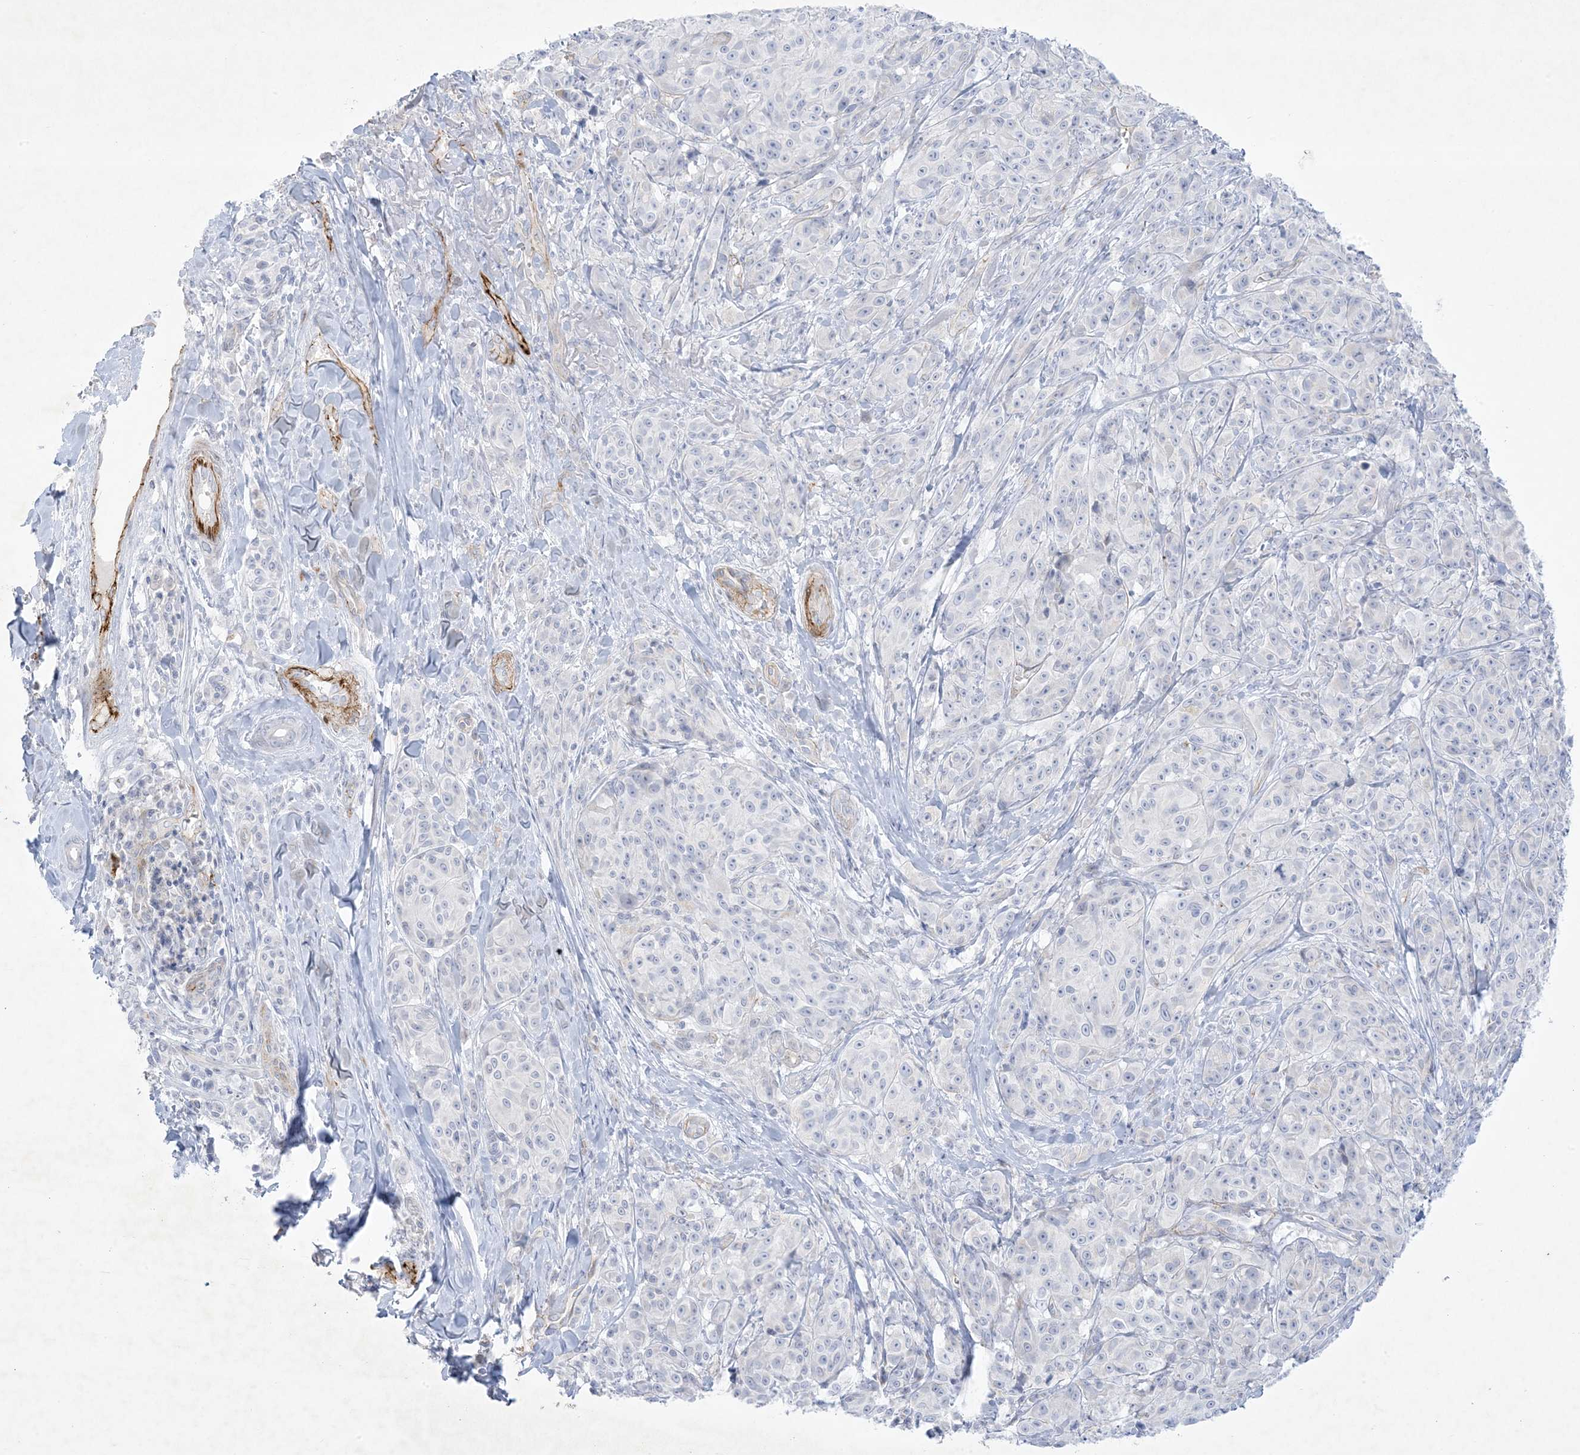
{"staining": {"intensity": "negative", "quantity": "none", "location": "none"}, "tissue": "melanoma", "cell_type": "Tumor cells", "image_type": "cancer", "snomed": [{"axis": "morphology", "description": "Malignant melanoma, NOS"}, {"axis": "topography", "description": "Skin"}], "caption": "An immunohistochemistry histopathology image of malignant melanoma is shown. There is no staining in tumor cells of malignant melanoma.", "gene": "B3GNT7", "patient": {"sex": "male", "age": 73}}